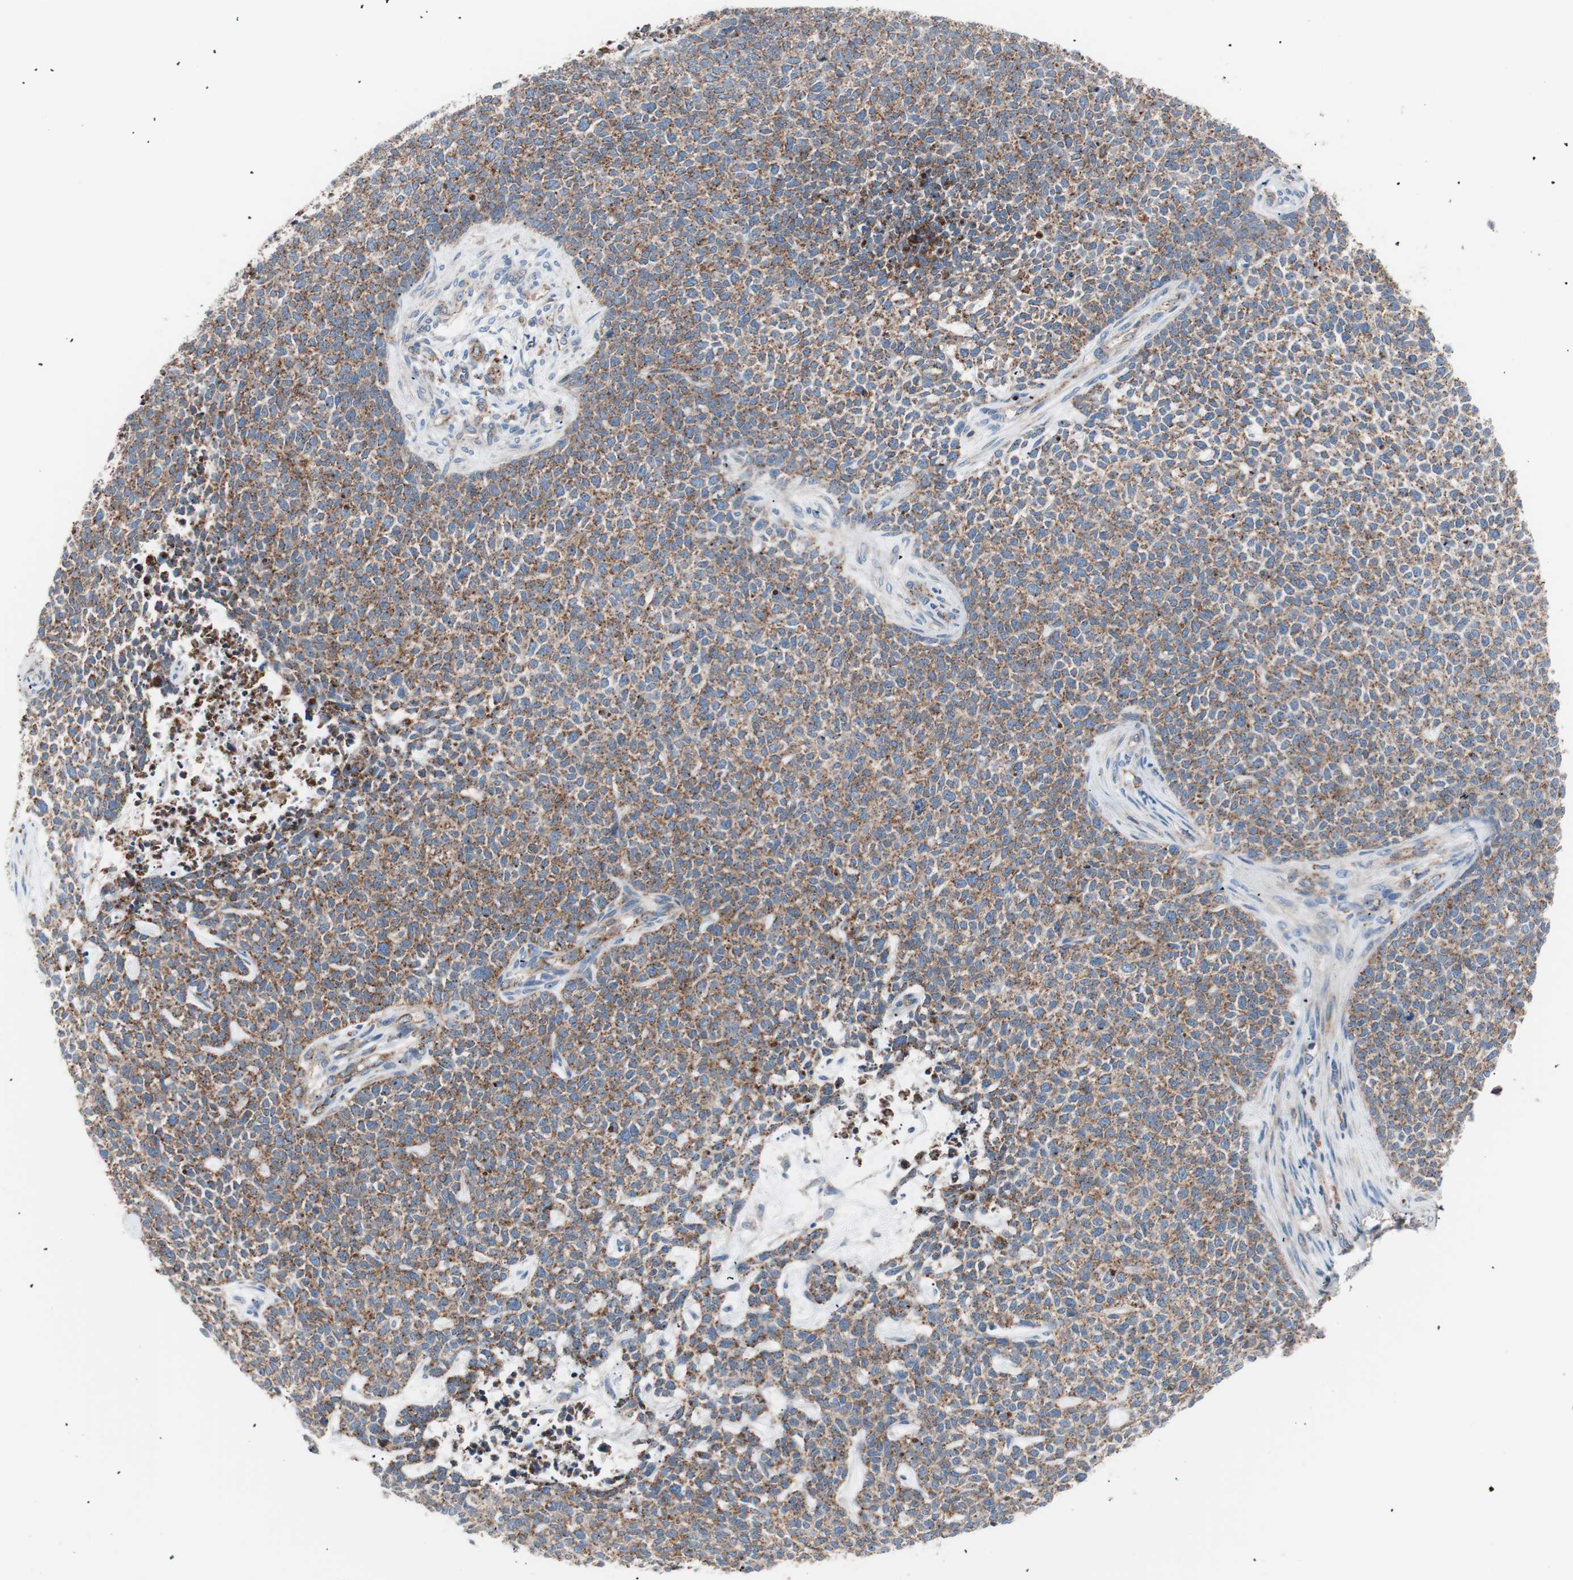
{"staining": {"intensity": "moderate", "quantity": ">75%", "location": "cytoplasmic/membranous"}, "tissue": "skin cancer", "cell_type": "Tumor cells", "image_type": "cancer", "snomed": [{"axis": "morphology", "description": "Basal cell carcinoma"}, {"axis": "topography", "description": "Skin"}], "caption": "A brown stain highlights moderate cytoplasmic/membranous expression of a protein in human skin cancer (basal cell carcinoma) tumor cells.", "gene": "FLOT2", "patient": {"sex": "female", "age": 84}}